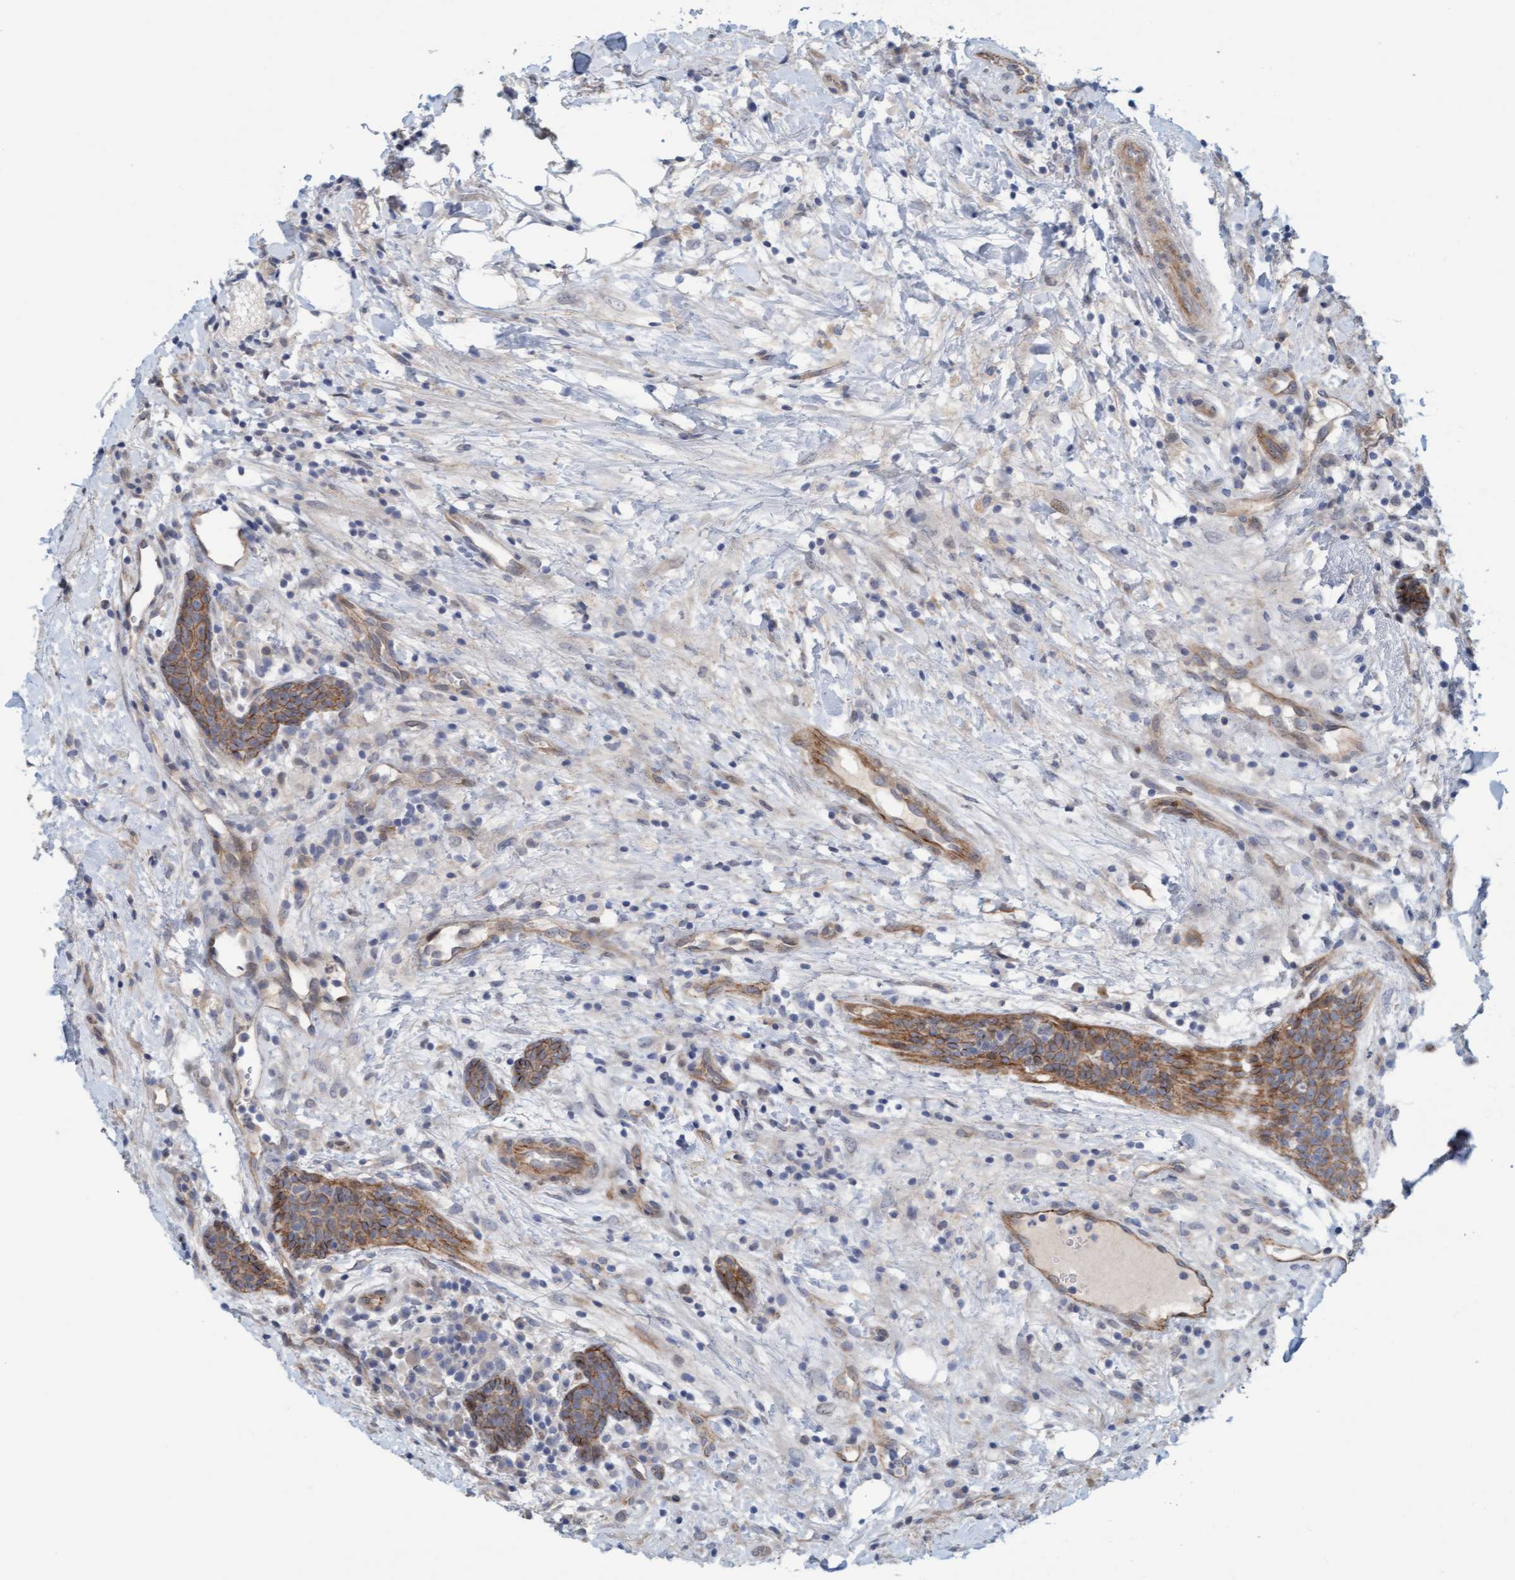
{"staining": {"intensity": "weak", "quantity": "25%-75%", "location": "cytoplasmic/membranous"}, "tissue": "breast cancer", "cell_type": "Tumor cells", "image_type": "cancer", "snomed": [{"axis": "morphology", "description": "Duct carcinoma"}, {"axis": "topography", "description": "Breast"}], "caption": "Breast cancer stained with a protein marker exhibits weak staining in tumor cells.", "gene": "KRBA2", "patient": {"sex": "female", "age": 37}}